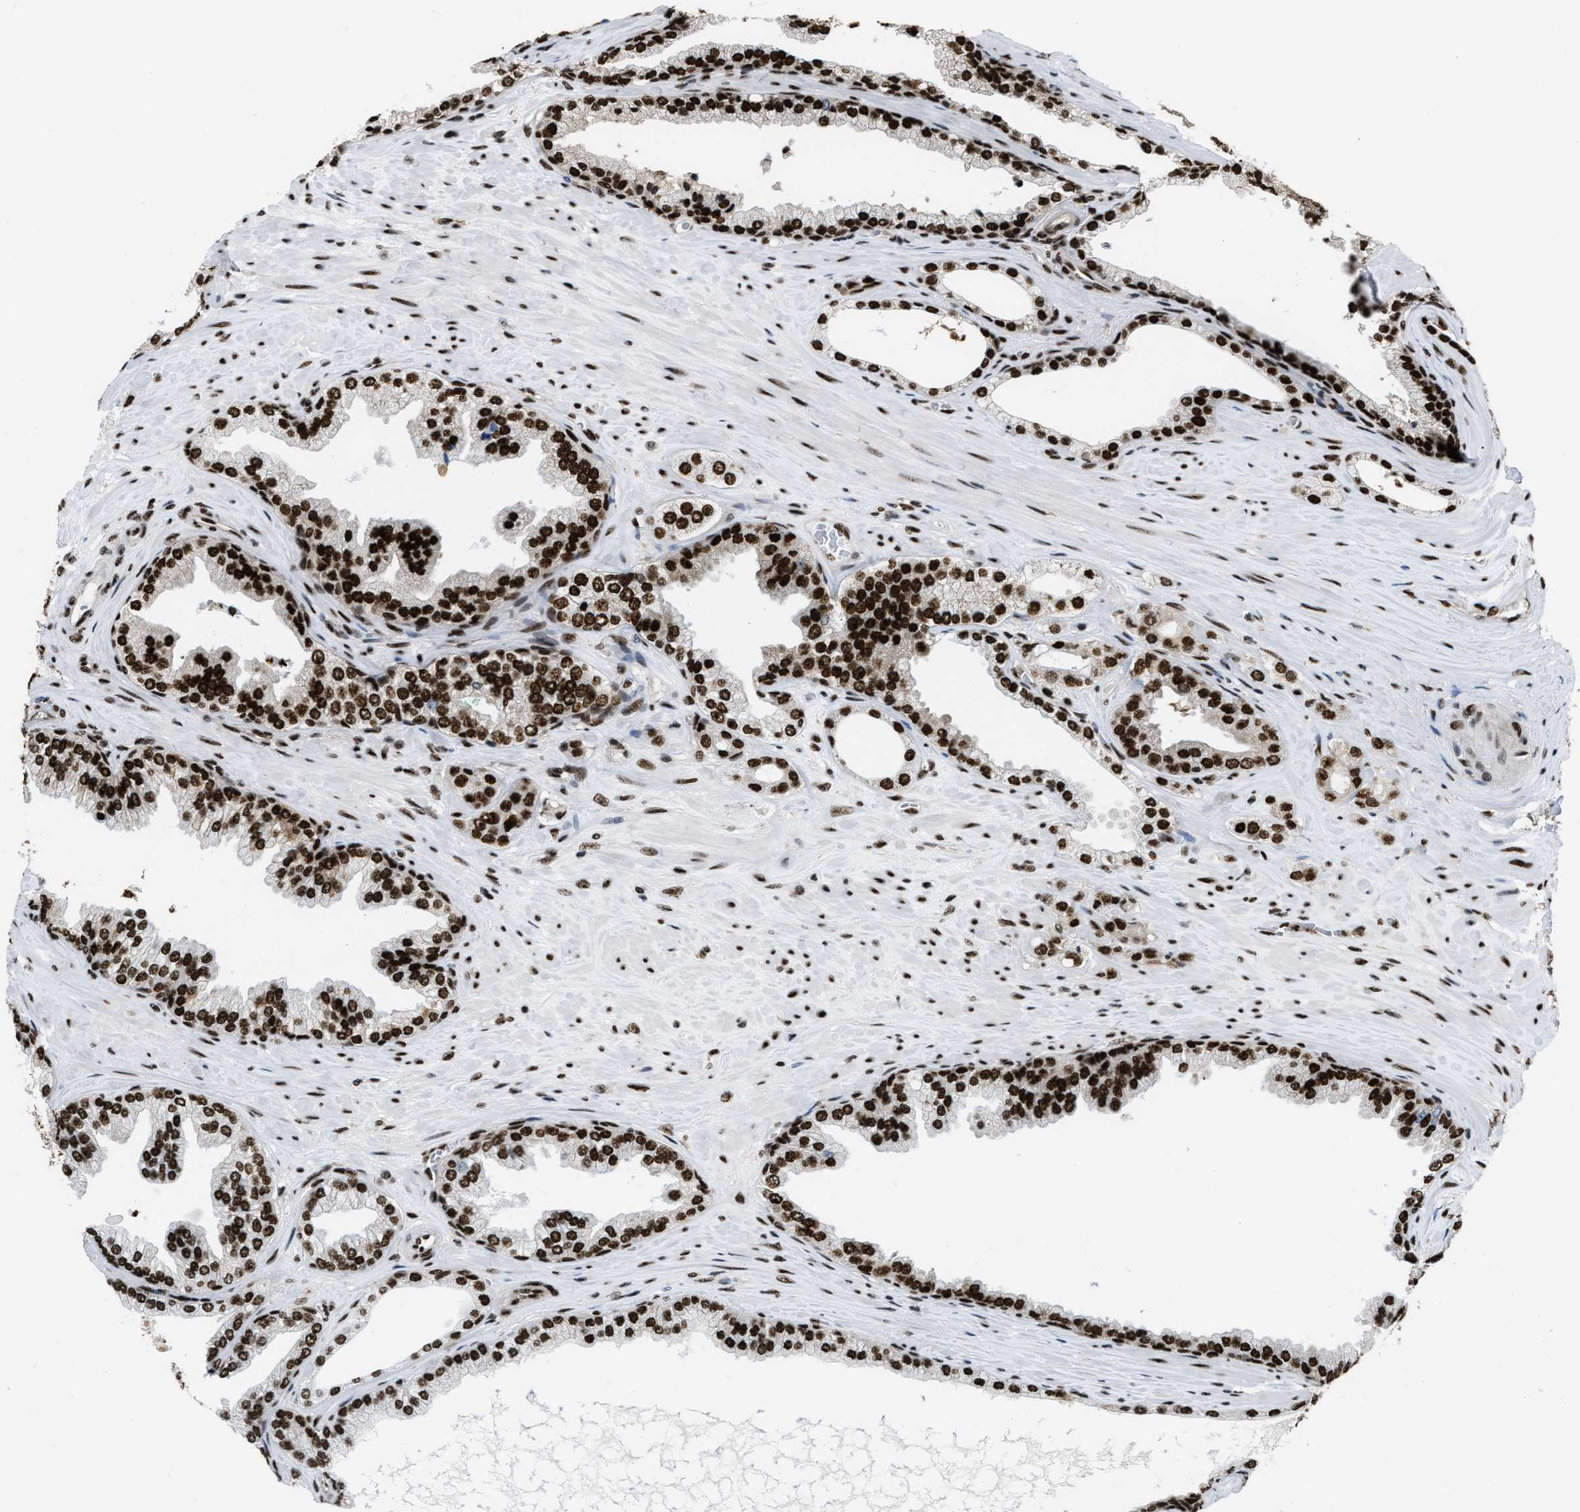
{"staining": {"intensity": "strong", "quantity": ">75%", "location": "nuclear"}, "tissue": "prostate cancer", "cell_type": "Tumor cells", "image_type": "cancer", "snomed": [{"axis": "morphology", "description": "Adenocarcinoma, High grade"}, {"axis": "topography", "description": "Prostate"}], "caption": "Prostate cancer (adenocarcinoma (high-grade)) stained with a protein marker exhibits strong staining in tumor cells.", "gene": "NUMA1", "patient": {"sex": "male", "age": 71}}